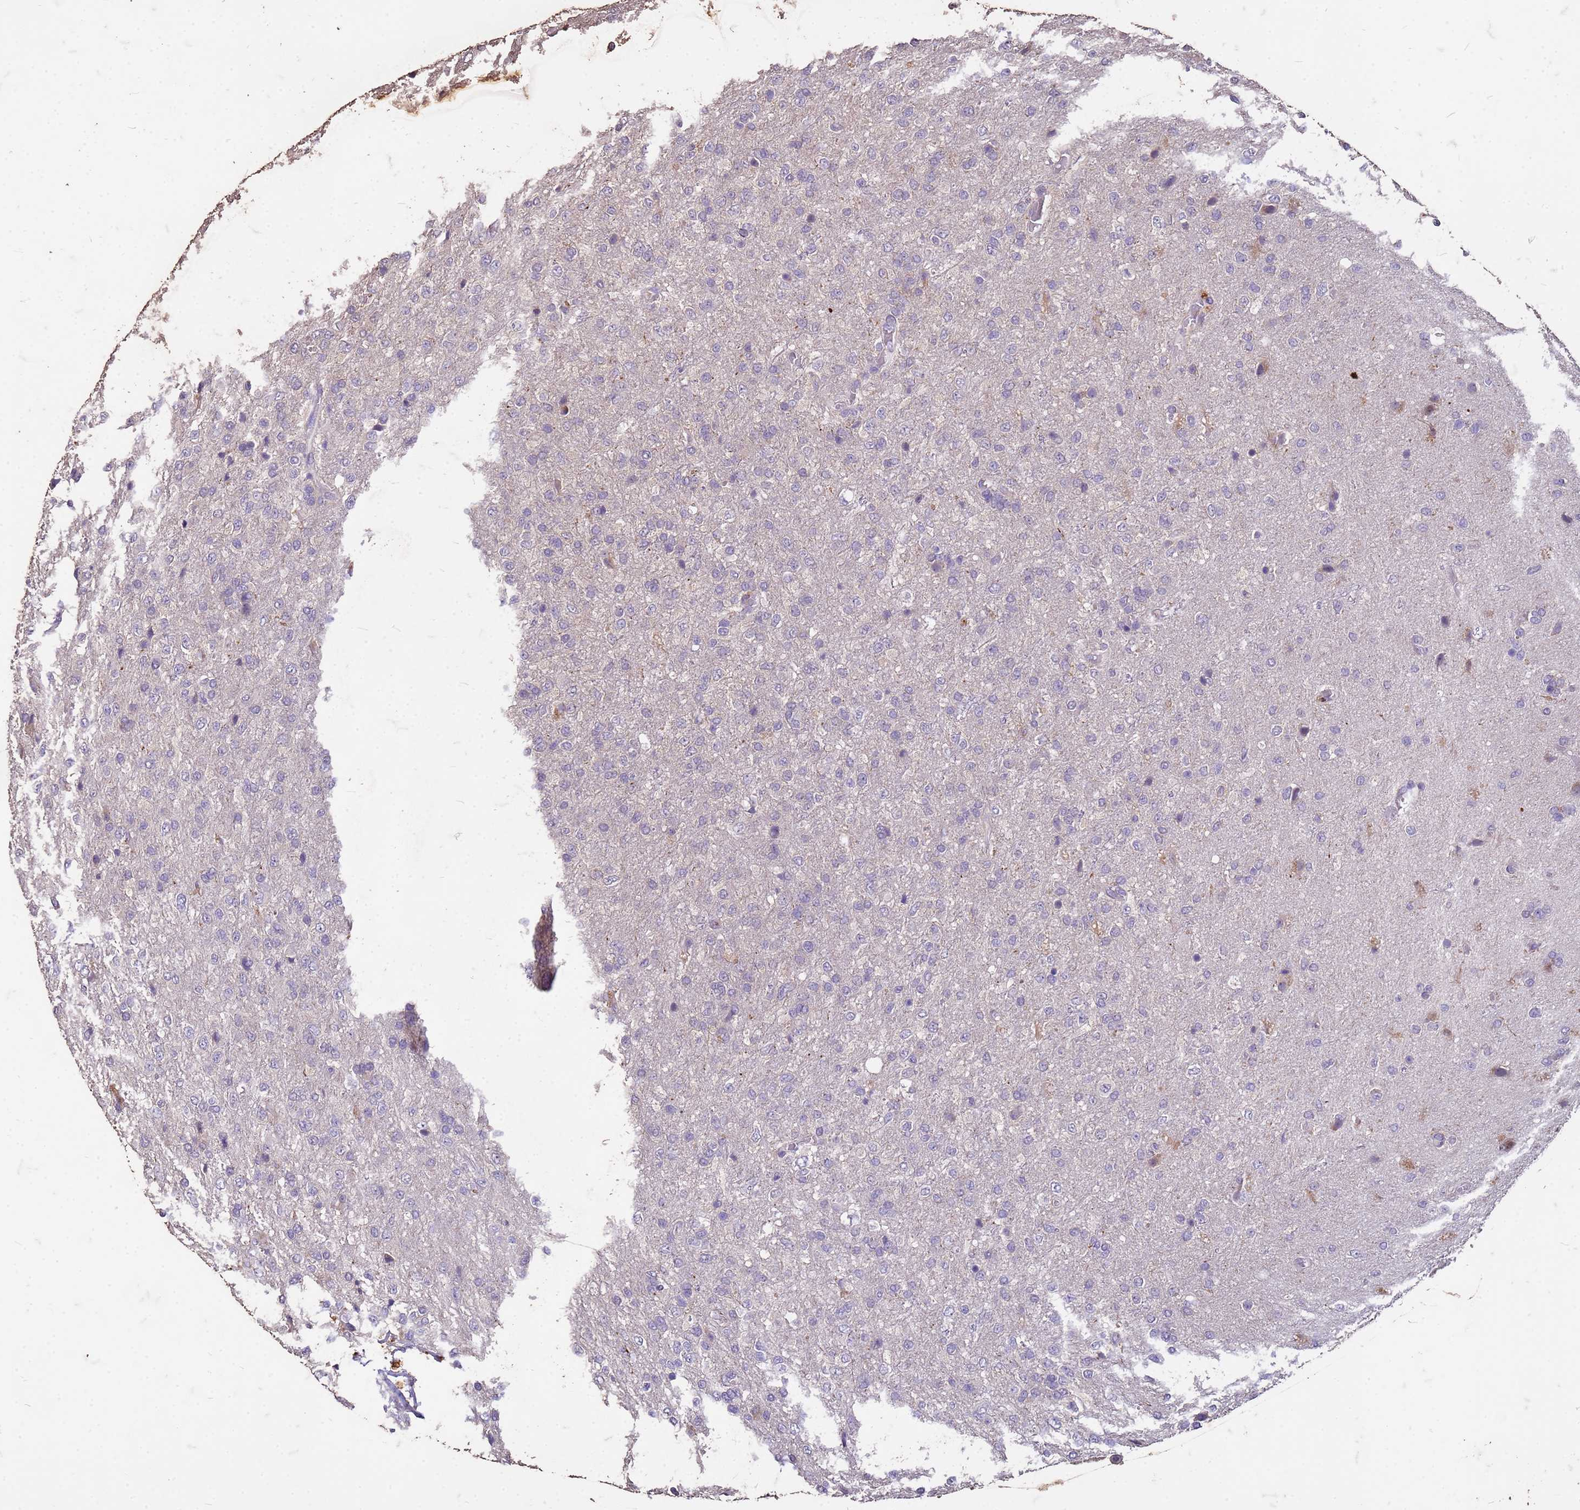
{"staining": {"intensity": "negative", "quantity": "none", "location": "none"}, "tissue": "glioma", "cell_type": "Tumor cells", "image_type": "cancer", "snomed": [{"axis": "morphology", "description": "Glioma, malignant, High grade"}, {"axis": "topography", "description": "Brain"}], "caption": "The IHC histopathology image has no significant expression in tumor cells of malignant high-grade glioma tissue. (Immunohistochemistry, brightfield microscopy, high magnification).", "gene": "FAM184B", "patient": {"sex": "female", "age": 74}}